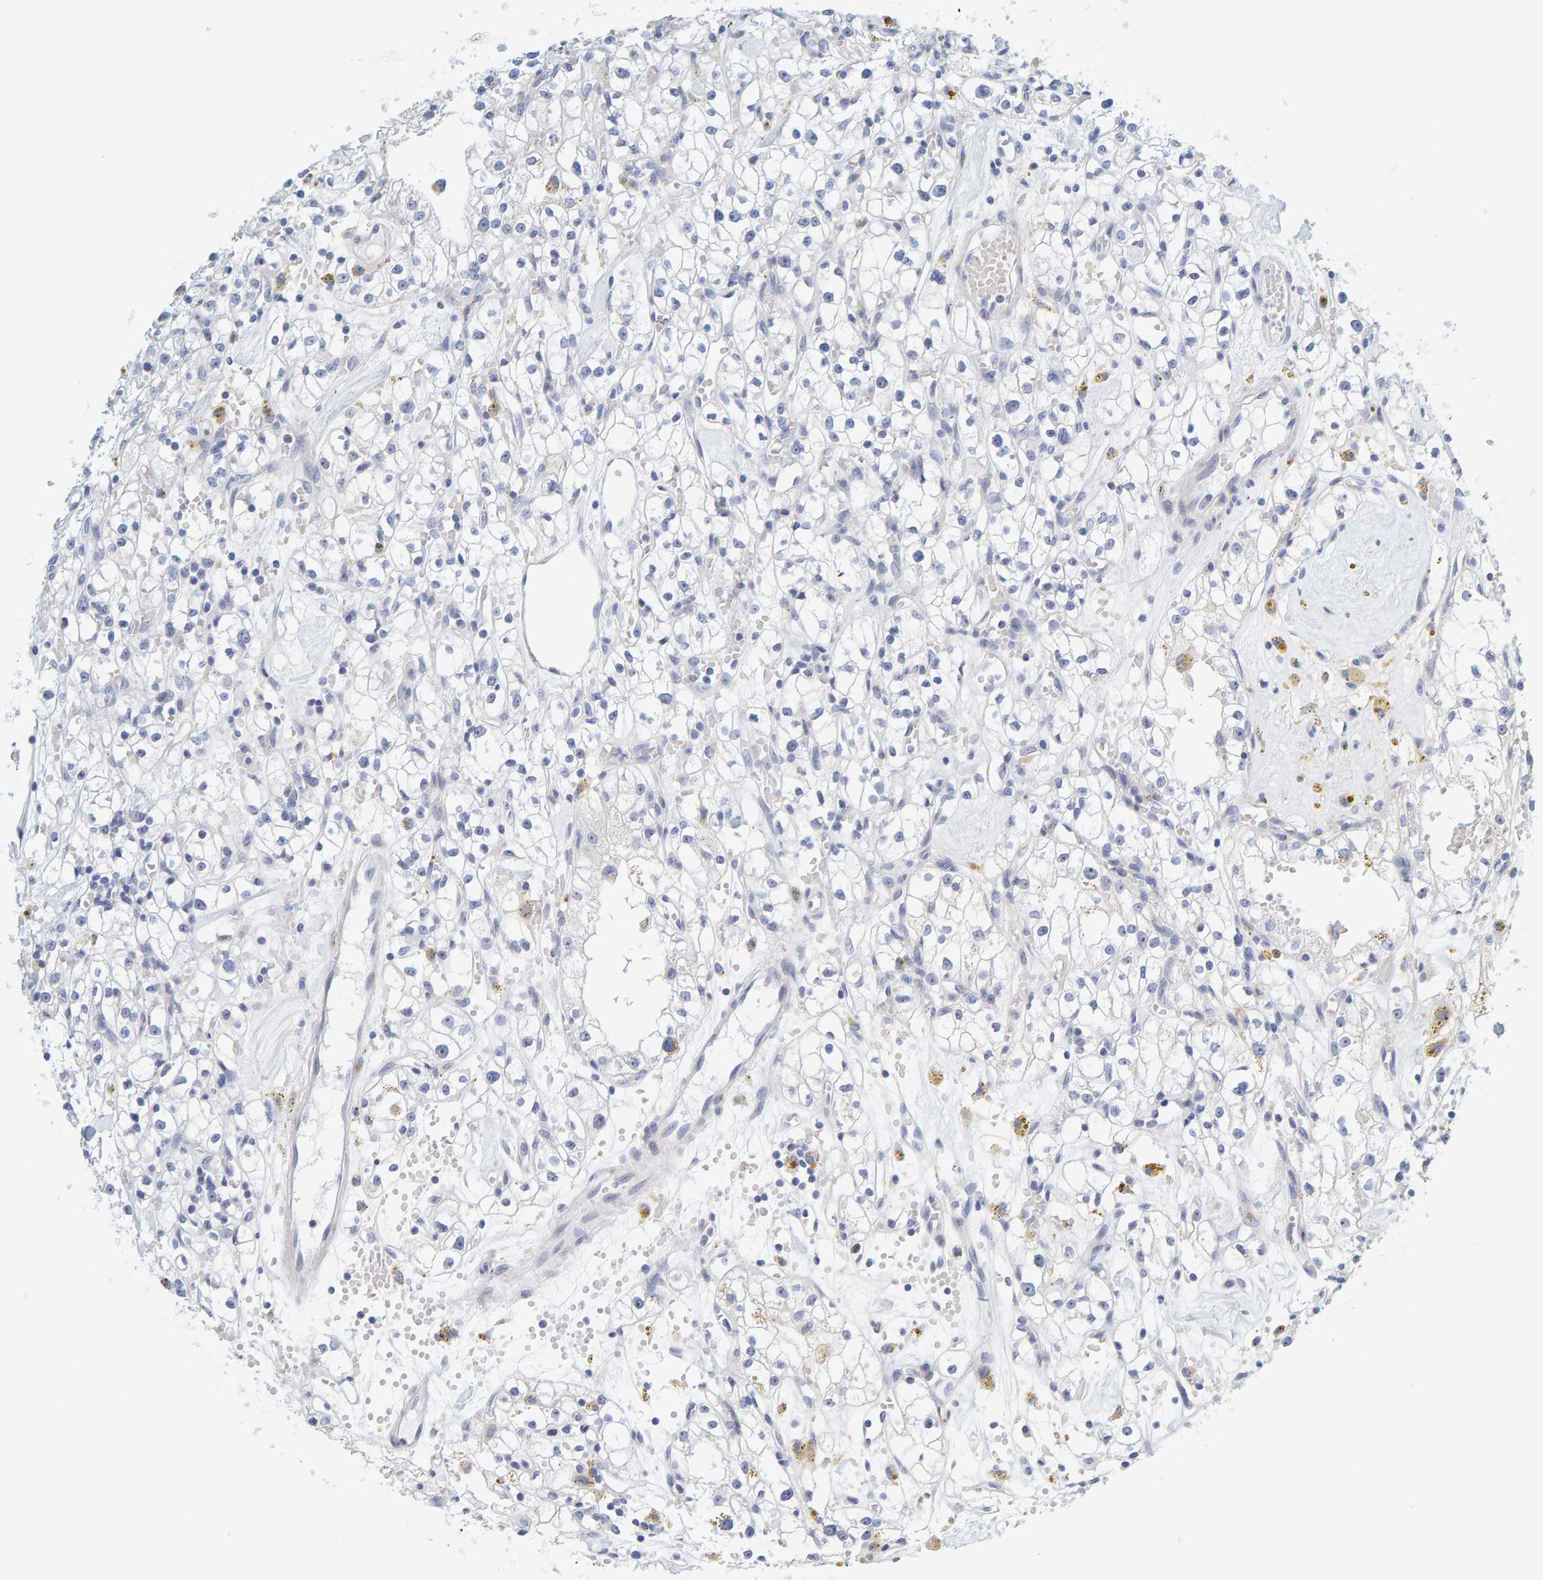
{"staining": {"intensity": "negative", "quantity": "none", "location": "none"}, "tissue": "renal cancer", "cell_type": "Tumor cells", "image_type": "cancer", "snomed": [{"axis": "morphology", "description": "Adenocarcinoma, NOS"}, {"axis": "topography", "description": "Kidney"}], "caption": "Histopathology image shows no protein expression in tumor cells of renal cancer (adenocarcinoma) tissue. Nuclei are stained in blue.", "gene": "MOG", "patient": {"sex": "male", "age": 56}}